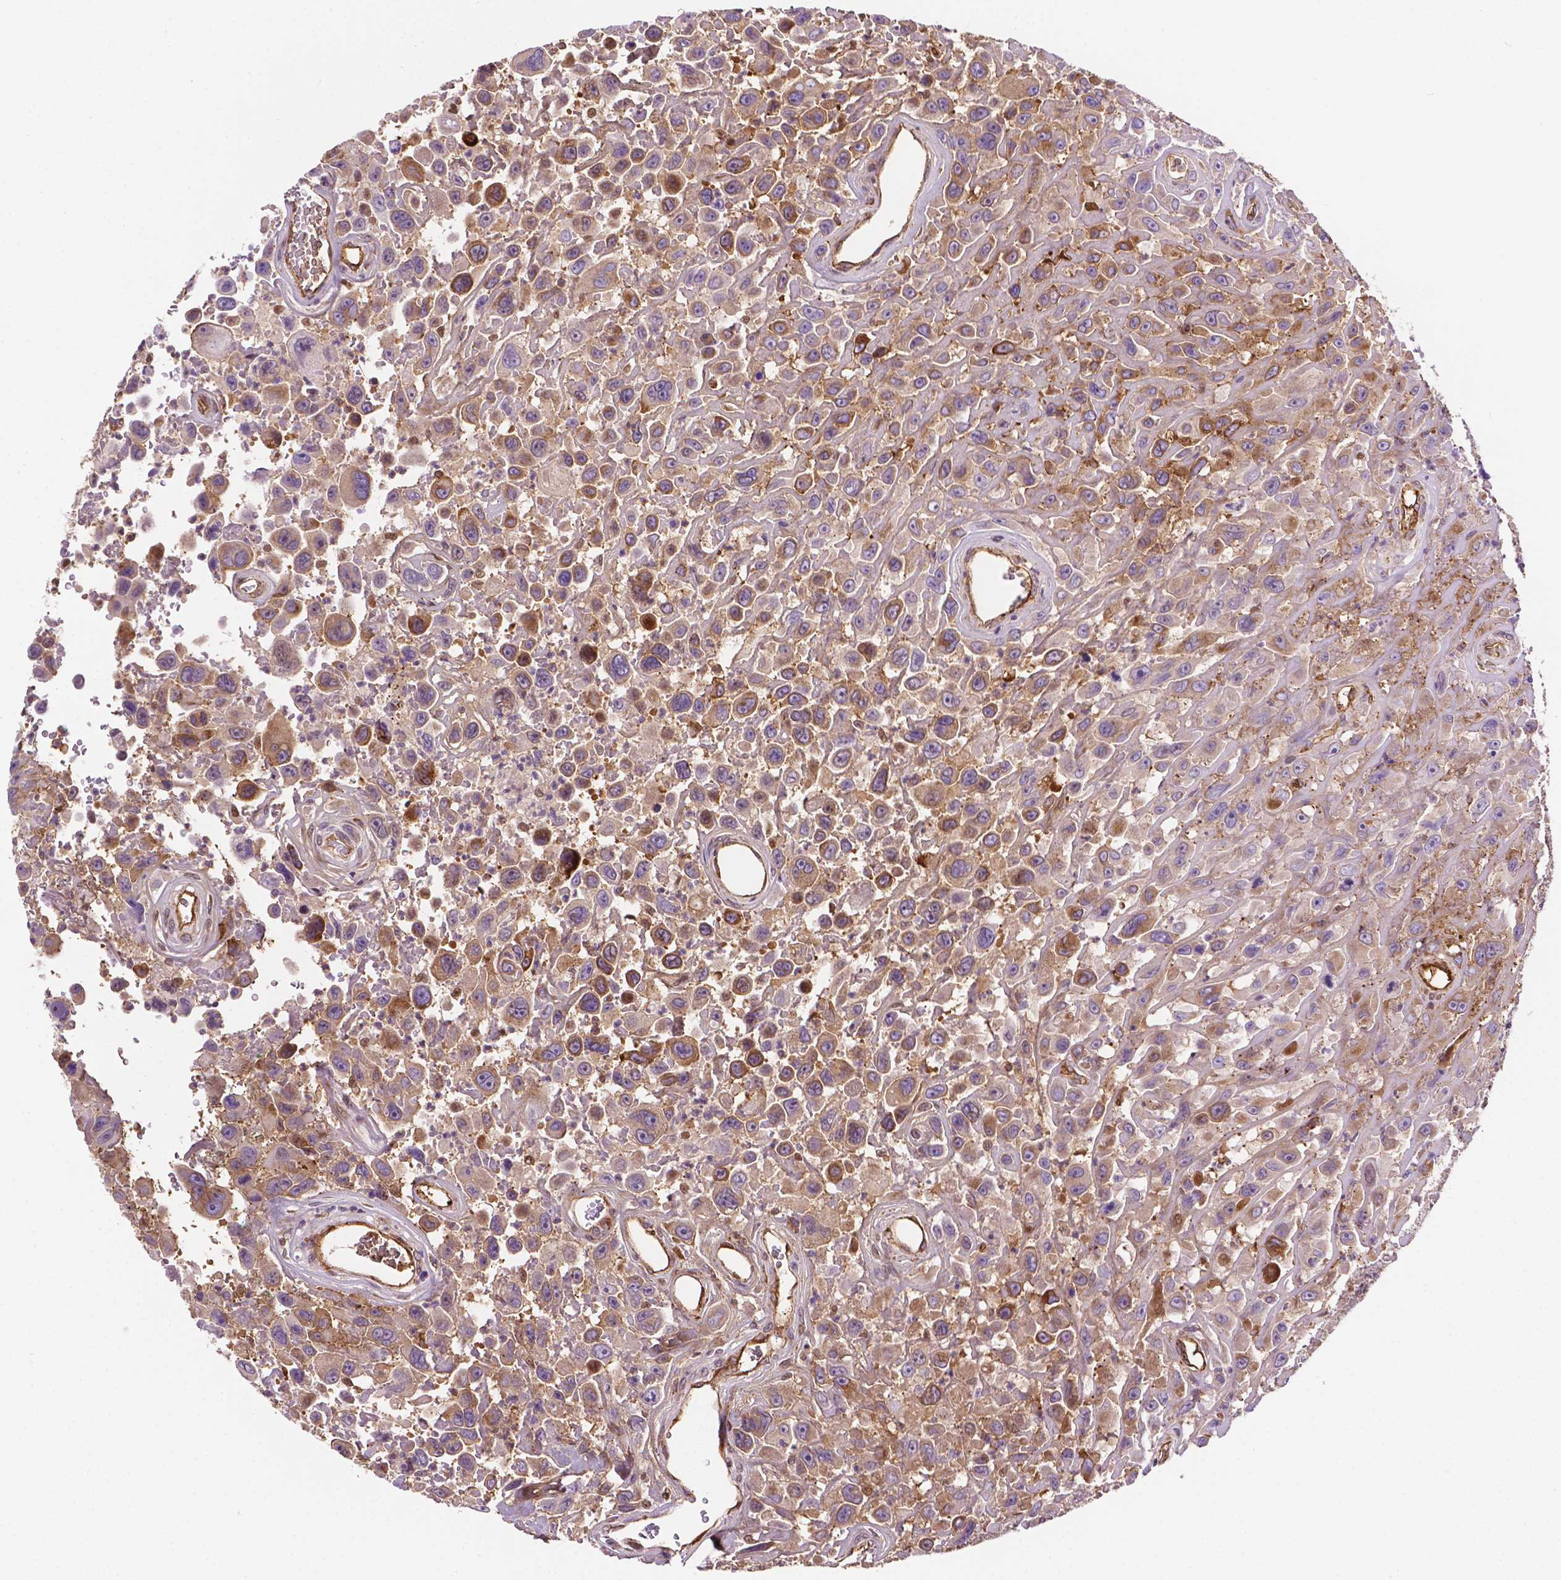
{"staining": {"intensity": "moderate", "quantity": ">75%", "location": "cytoplasmic/membranous"}, "tissue": "urothelial cancer", "cell_type": "Tumor cells", "image_type": "cancer", "snomed": [{"axis": "morphology", "description": "Urothelial carcinoma, High grade"}, {"axis": "topography", "description": "Urinary bladder"}], "caption": "The image reveals staining of urothelial cancer, revealing moderate cytoplasmic/membranous protein expression (brown color) within tumor cells.", "gene": "DCN", "patient": {"sex": "male", "age": 53}}